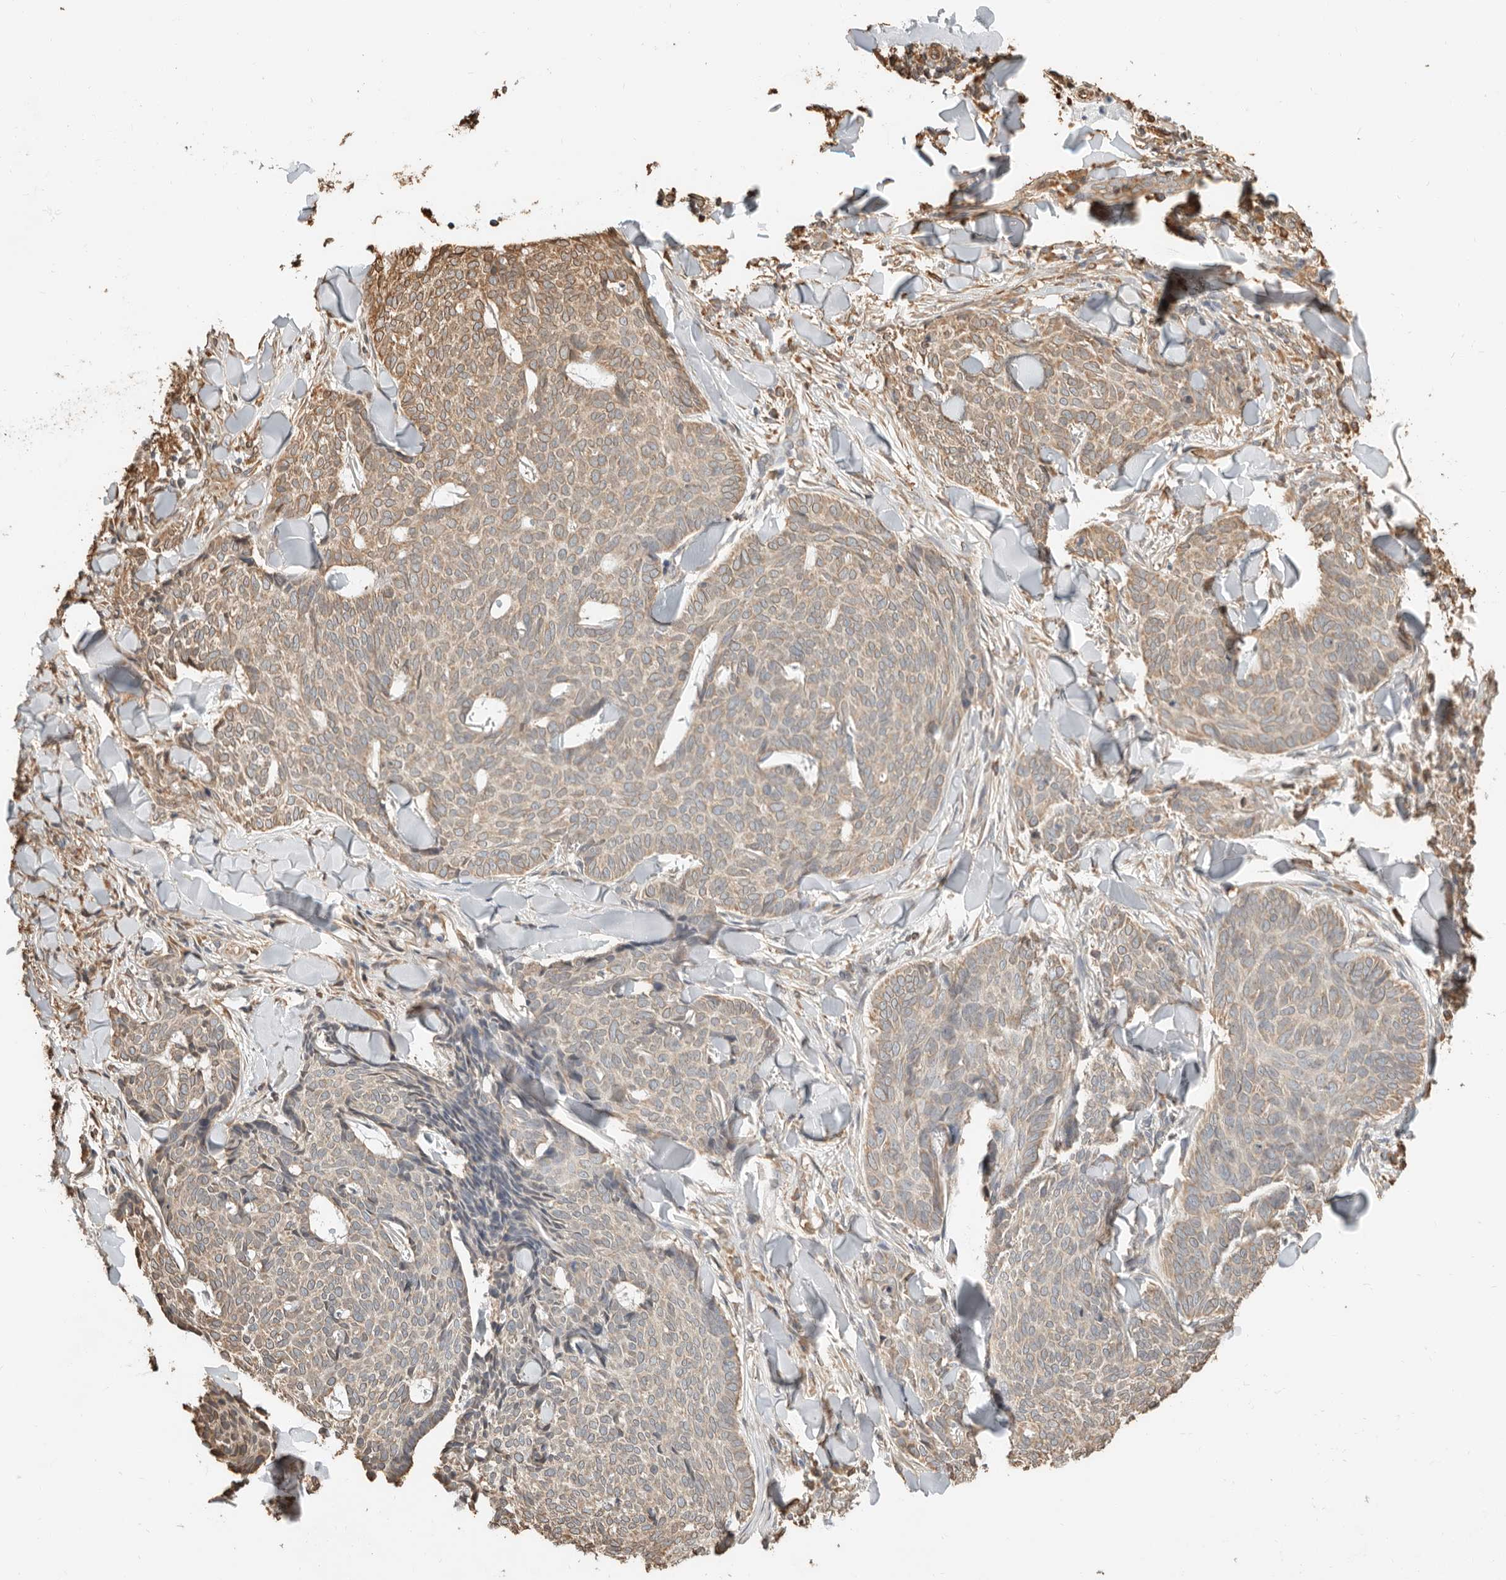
{"staining": {"intensity": "moderate", "quantity": "<25%", "location": "cytoplasmic/membranous"}, "tissue": "skin cancer", "cell_type": "Tumor cells", "image_type": "cancer", "snomed": [{"axis": "morphology", "description": "Normal tissue, NOS"}, {"axis": "morphology", "description": "Basal cell carcinoma"}, {"axis": "topography", "description": "Skin"}], "caption": "Protein expression analysis of human skin cancer reveals moderate cytoplasmic/membranous expression in approximately <25% of tumor cells.", "gene": "ARHGEF10L", "patient": {"sex": "male", "age": 50}}